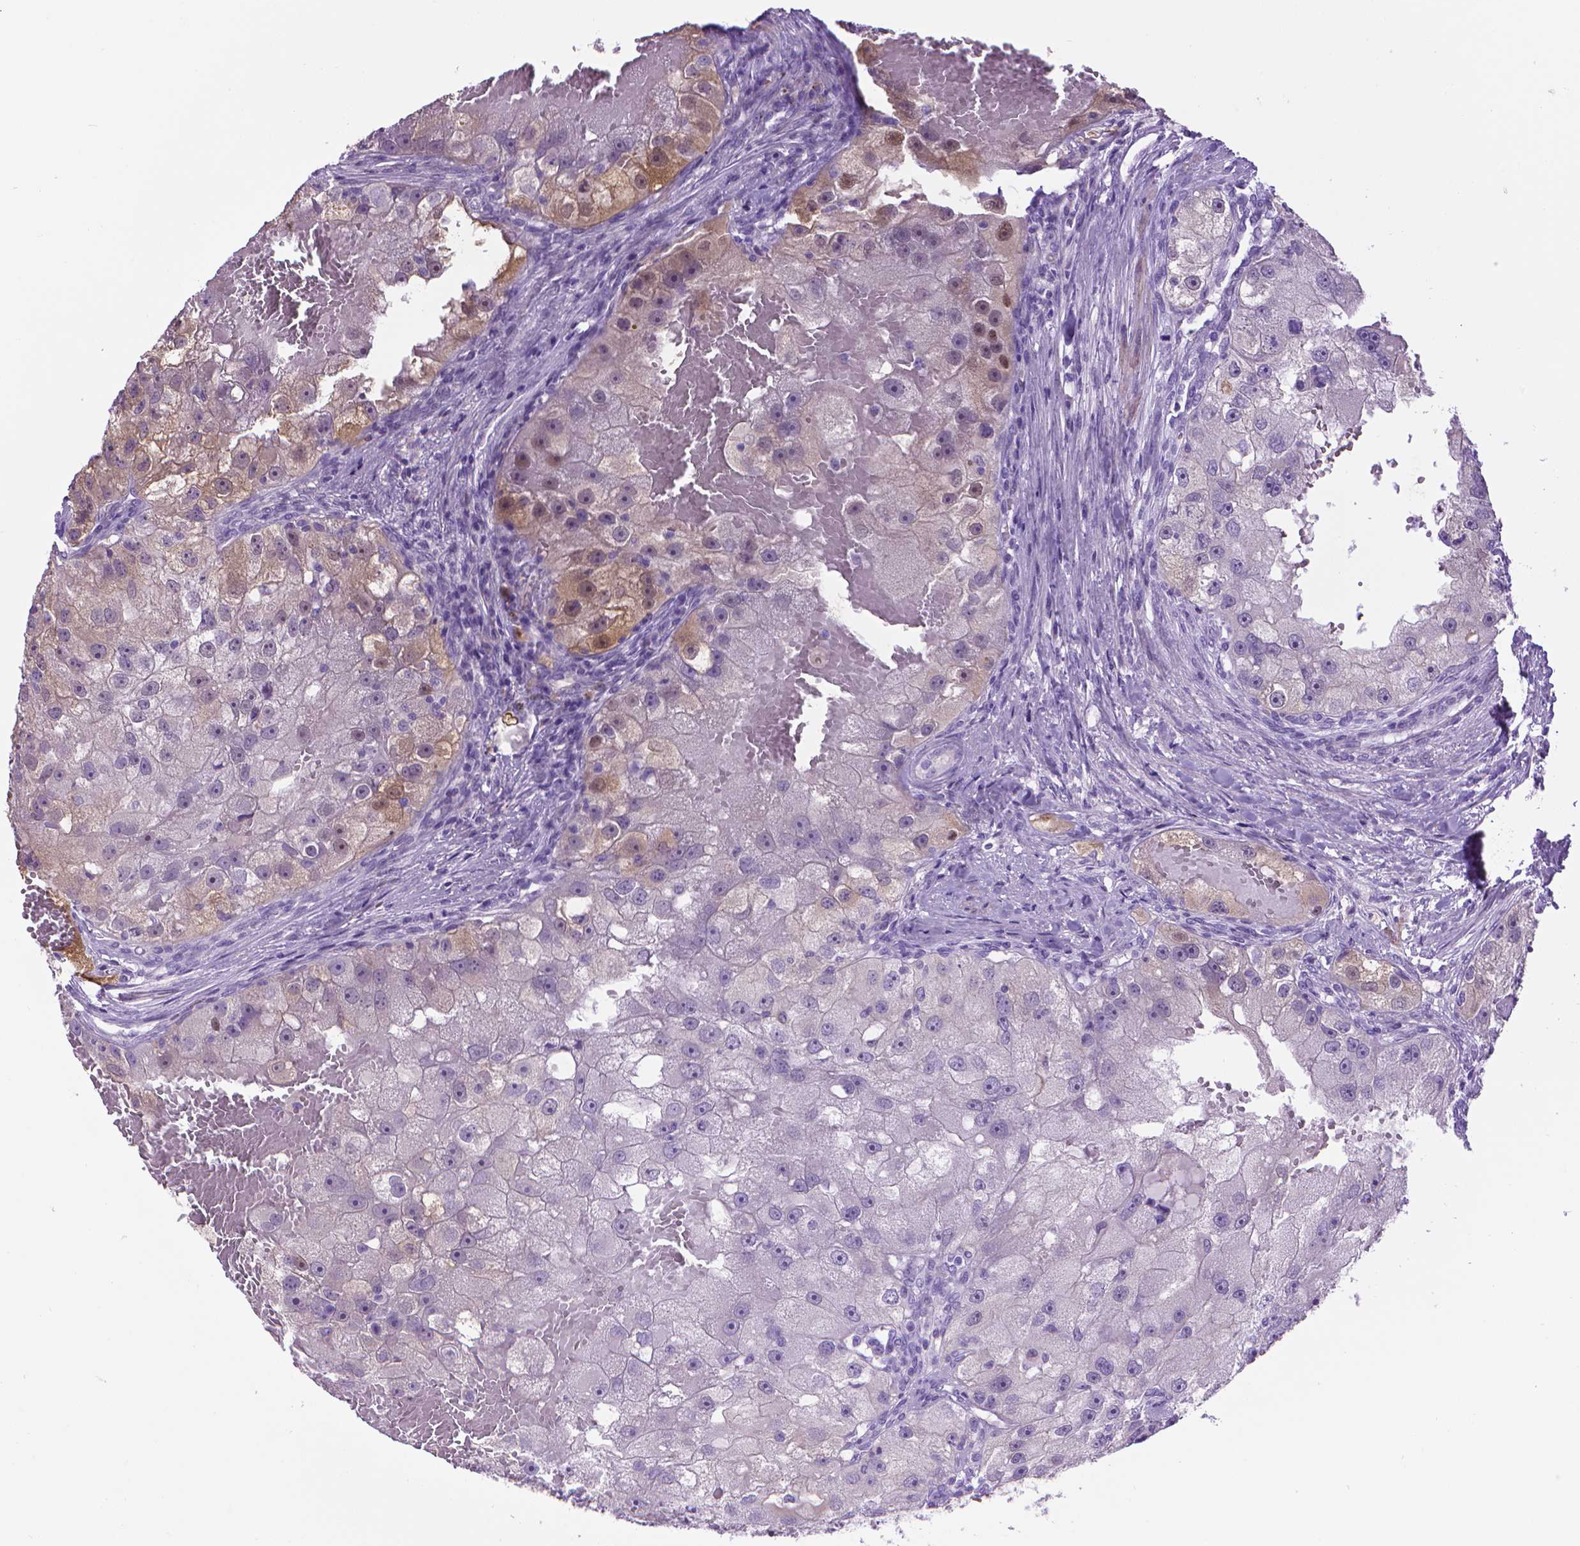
{"staining": {"intensity": "weak", "quantity": "<25%", "location": "cytoplasmic/membranous,nuclear"}, "tissue": "renal cancer", "cell_type": "Tumor cells", "image_type": "cancer", "snomed": [{"axis": "morphology", "description": "Adenocarcinoma, NOS"}, {"axis": "topography", "description": "Kidney"}], "caption": "High power microscopy image of an immunohistochemistry histopathology image of renal cancer (adenocarcinoma), revealing no significant expression in tumor cells.", "gene": "PNMA2", "patient": {"sex": "male", "age": 63}}